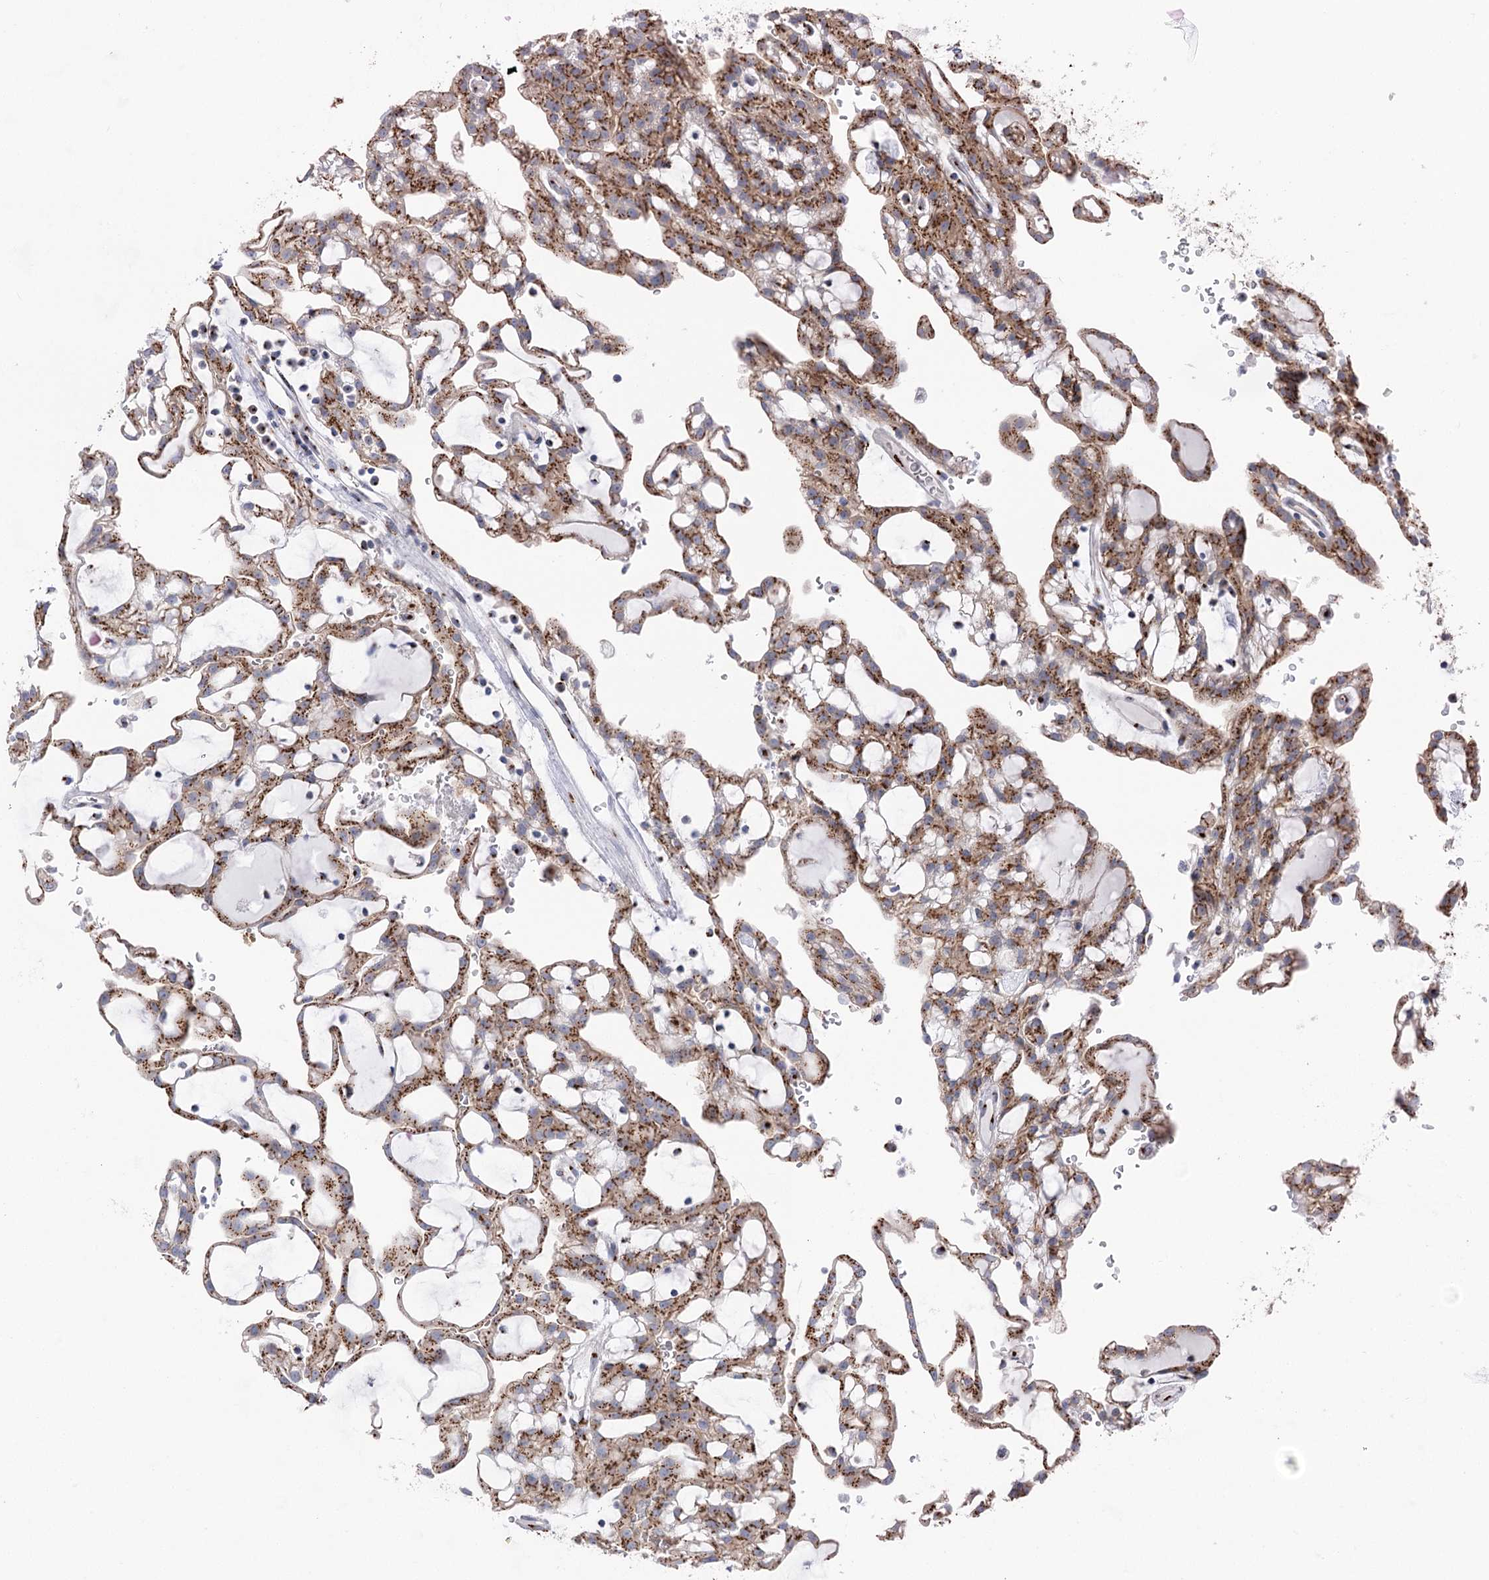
{"staining": {"intensity": "moderate", "quantity": ">75%", "location": "cytoplasmic/membranous"}, "tissue": "renal cancer", "cell_type": "Tumor cells", "image_type": "cancer", "snomed": [{"axis": "morphology", "description": "Adenocarcinoma, NOS"}, {"axis": "topography", "description": "Kidney"}], "caption": "Renal cancer was stained to show a protein in brown. There is medium levels of moderate cytoplasmic/membranous staining in about >75% of tumor cells. (IHC, brightfield microscopy, high magnification).", "gene": "TMEM165", "patient": {"sex": "male", "age": 63}}